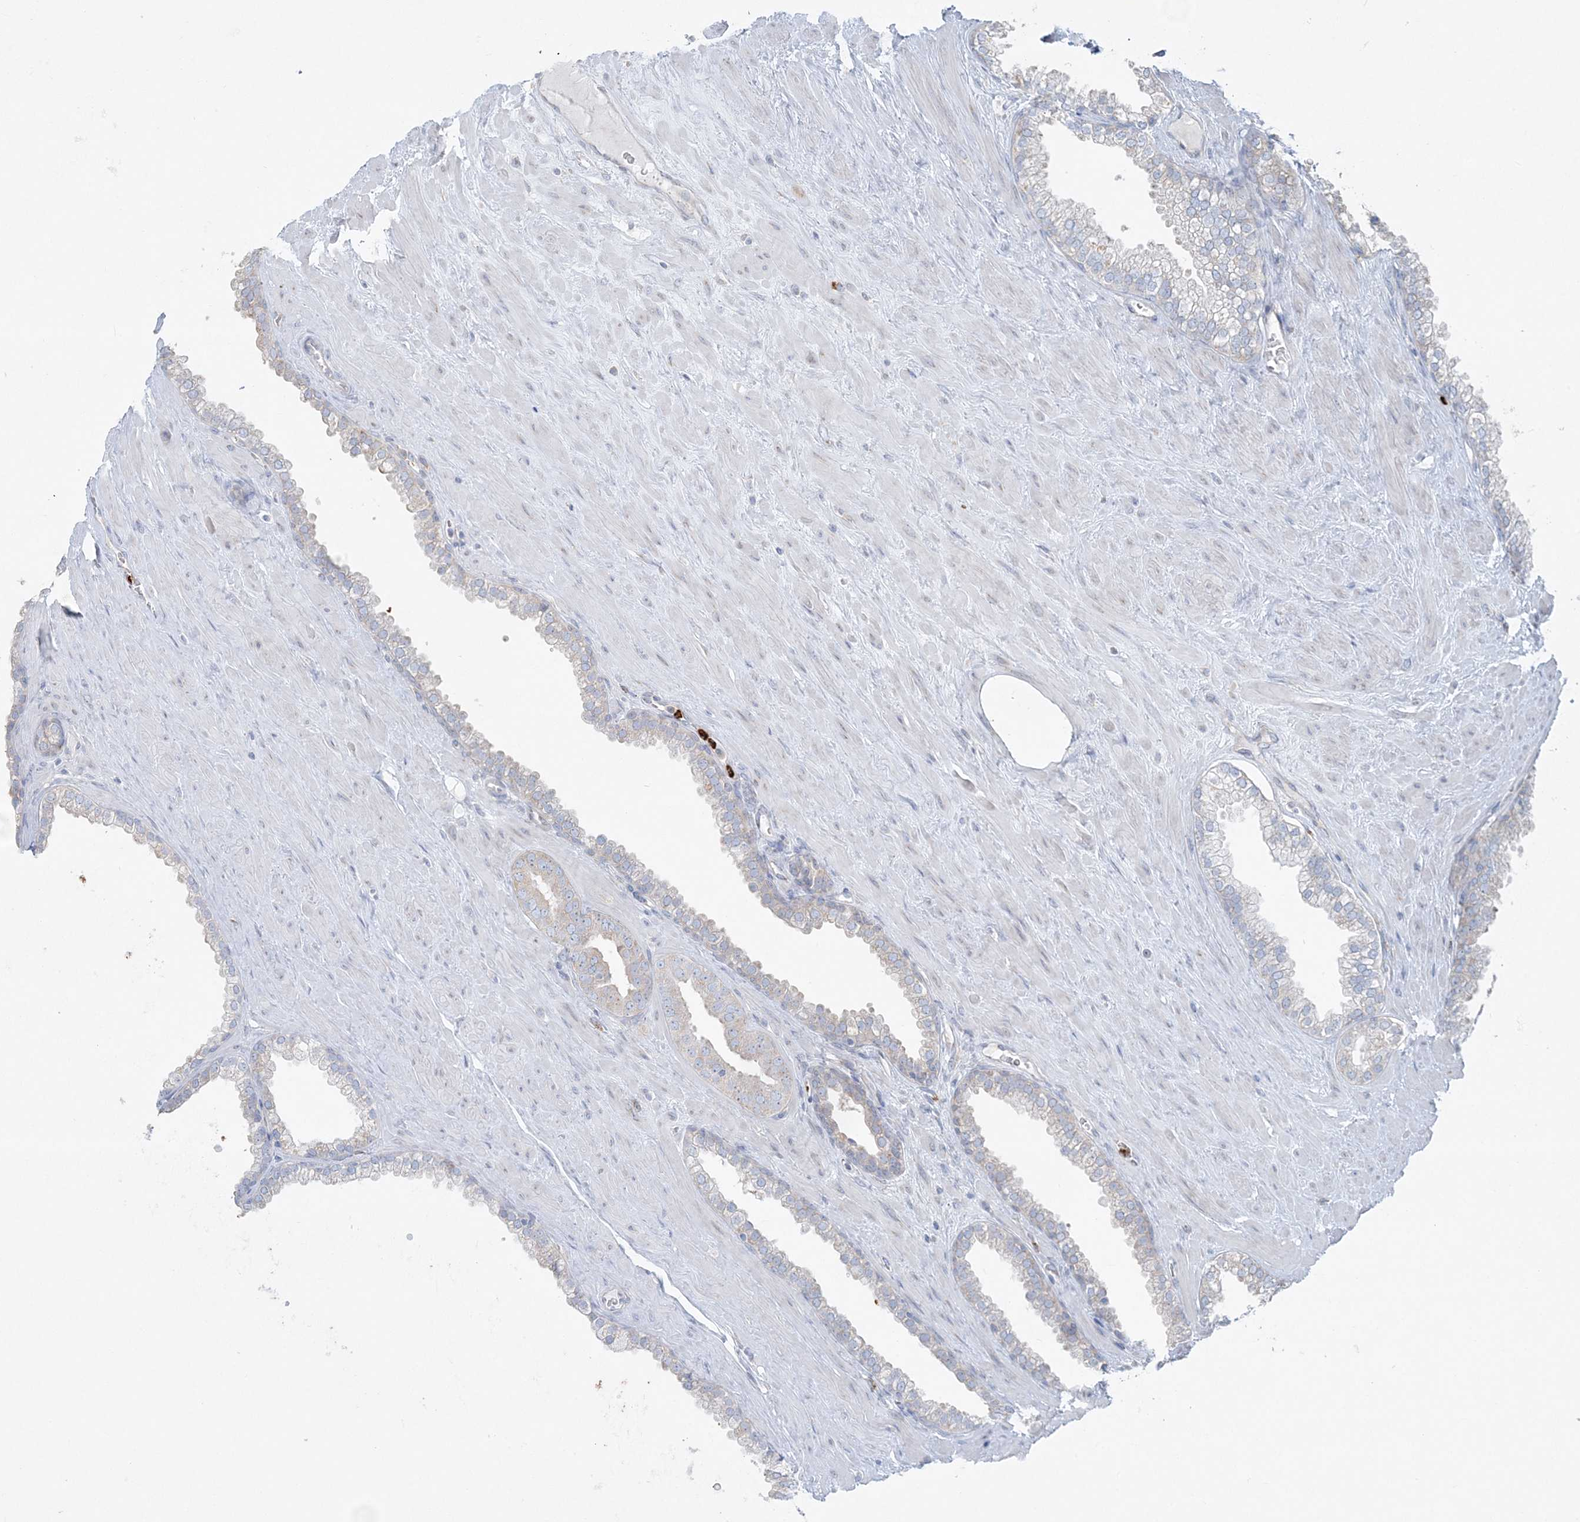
{"staining": {"intensity": "negative", "quantity": "none", "location": "none"}, "tissue": "prostate cancer", "cell_type": "Tumor cells", "image_type": "cancer", "snomed": [{"axis": "morphology", "description": "Adenocarcinoma, Low grade"}, {"axis": "topography", "description": "Prostate"}], "caption": "Immunohistochemical staining of prostate cancer (adenocarcinoma (low-grade)) shows no significant expression in tumor cells.", "gene": "CCNJ", "patient": {"sex": "male", "age": 62}}